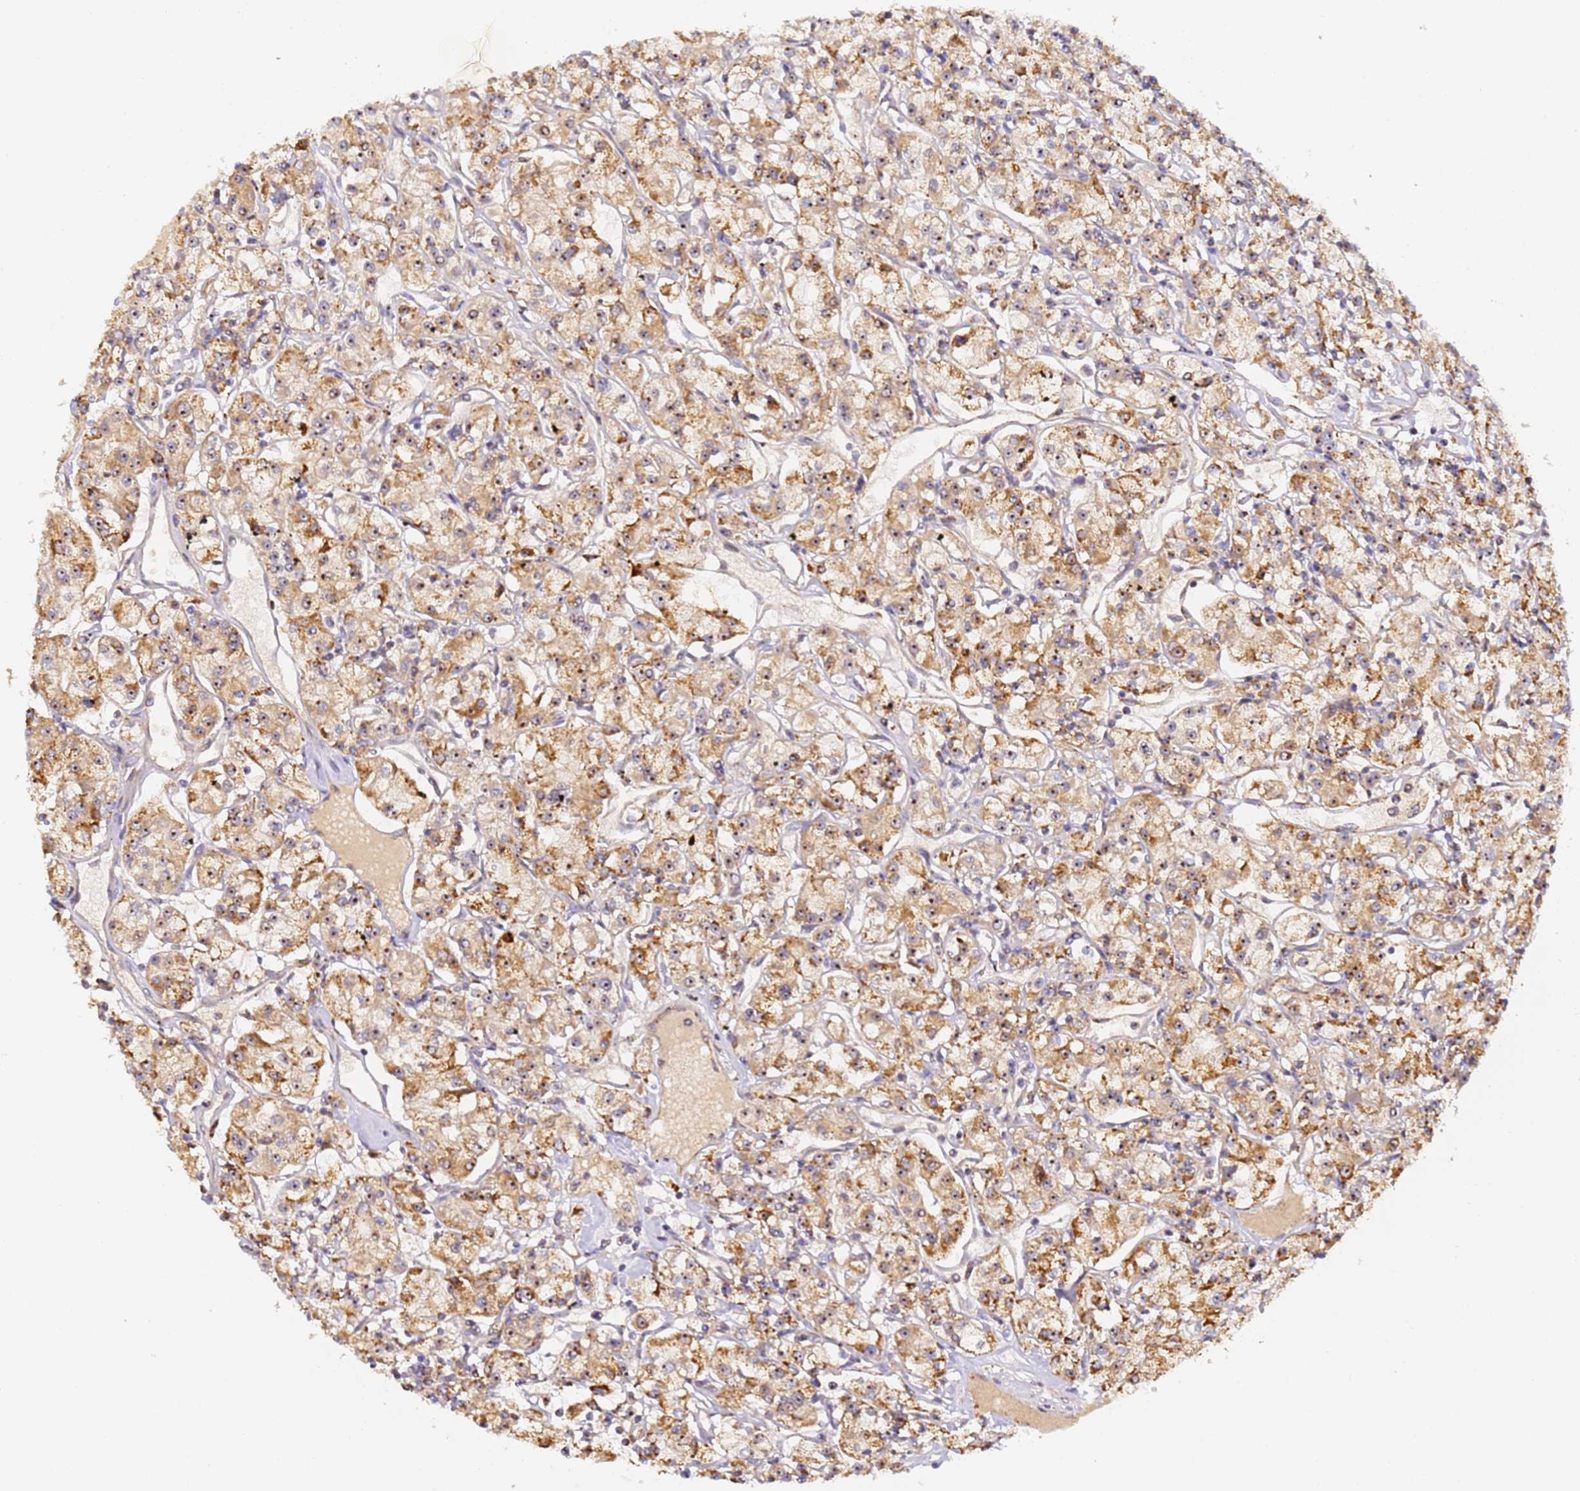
{"staining": {"intensity": "moderate", "quantity": ">75%", "location": "cytoplasmic/membranous,nuclear"}, "tissue": "renal cancer", "cell_type": "Tumor cells", "image_type": "cancer", "snomed": [{"axis": "morphology", "description": "Adenocarcinoma, NOS"}, {"axis": "topography", "description": "Kidney"}], "caption": "A photomicrograph showing moderate cytoplasmic/membranous and nuclear positivity in about >75% of tumor cells in renal cancer, as visualized by brown immunohistochemical staining.", "gene": "FRG2C", "patient": {"sex": "female", "age": 59}}